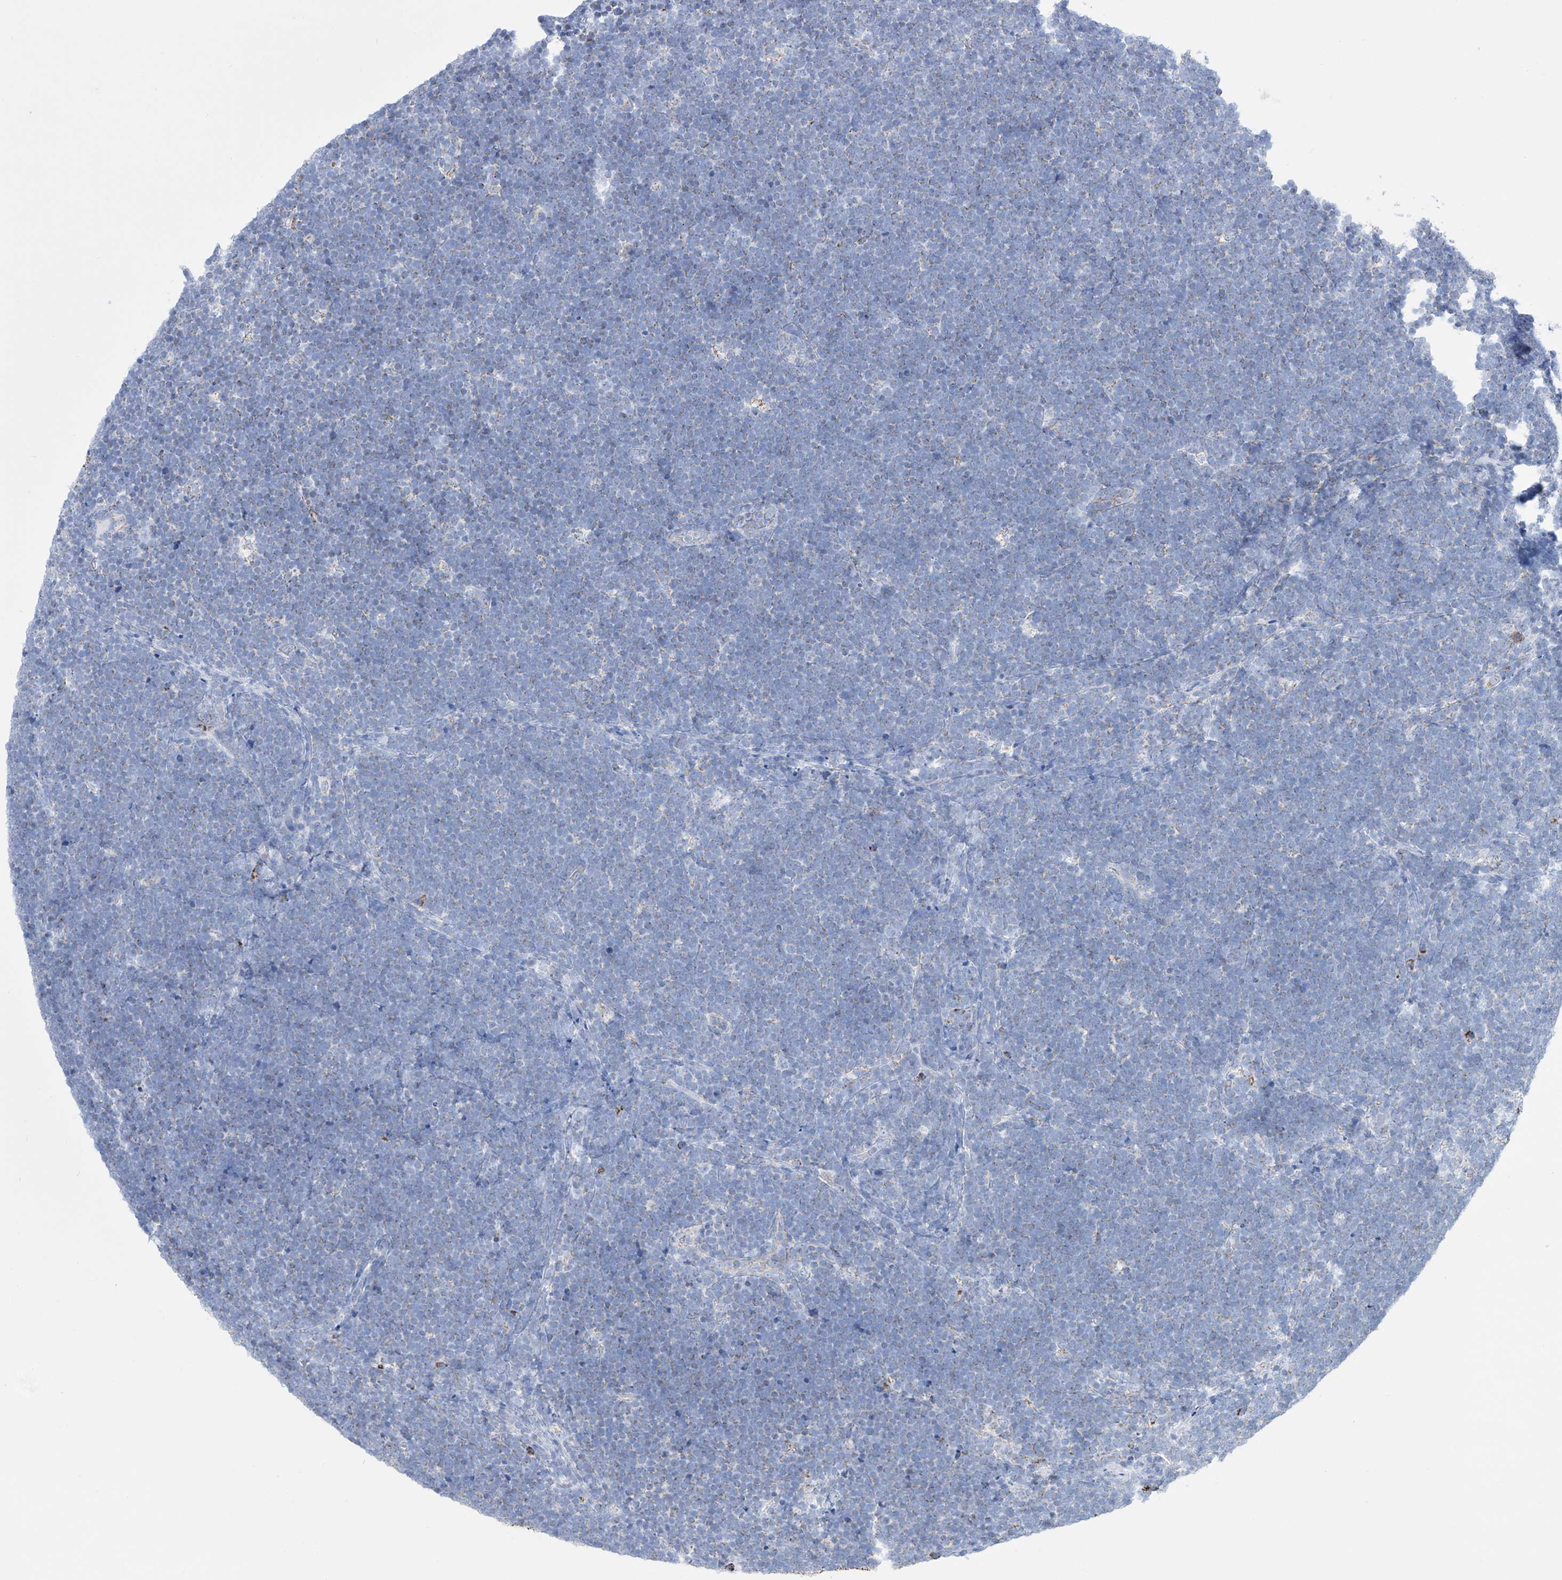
{"staining": {"intensity": "negative", "quantity": "none", "location": "none"}, "tissue": "lymphoma", "cell_type": "Tumor cells", "image_type": "cancer", "snomed": [{"axis": "morphology", "description": "Malignant lymphoma, non-Hodgkin's type, High grade"}, {"axis": "topography", "description": "Lymph node"}], "caption": "Human lymphoma stained for a protein using immunohistochemistry (IHC) reveals no positivity in tumor cells.", "gene": "ALDH6A1", "patient": {"sex": "male", "age": 13}}